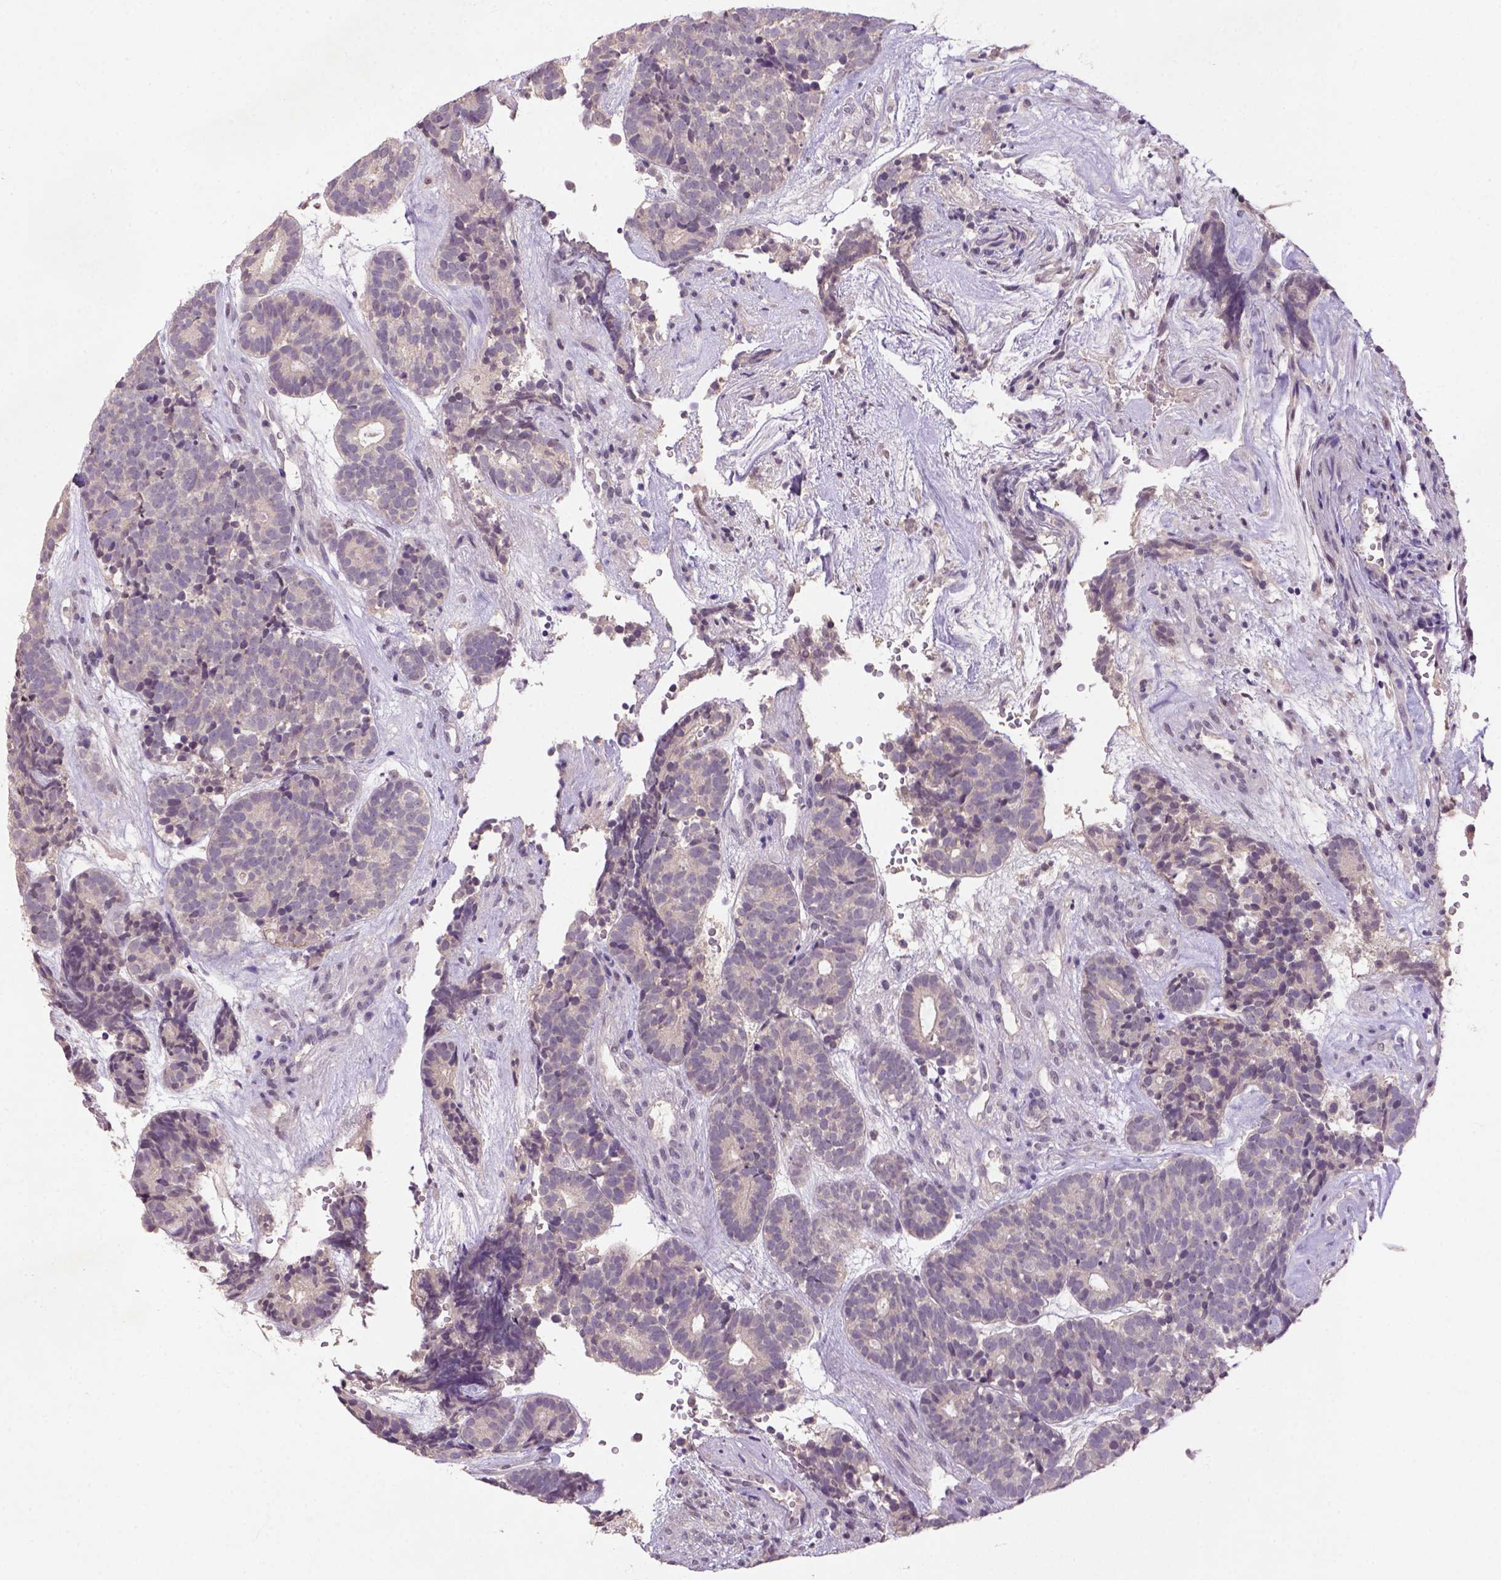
{"staining": {"intensity": "negative", "quantity": "none", "location": "none"}, "tissue": "head and neck cancer", "cell_type": "Tumor cells", "image_type": "cancer", "snomed": [{"axis": "morphology", "description": "Adenocarcinoma, NOS"}, {"axis": "topography", "description": "Head-Neck"}], "caption": "High magnification brightfield microscopy of adenocarcinoma (head and neck) stained with DAB (brown) and counterstained with hematoxylin (blue): tumor cells show no significant positivity.", "gene": "NLGN2", "patient": {"sex": "female", "age": 81}}